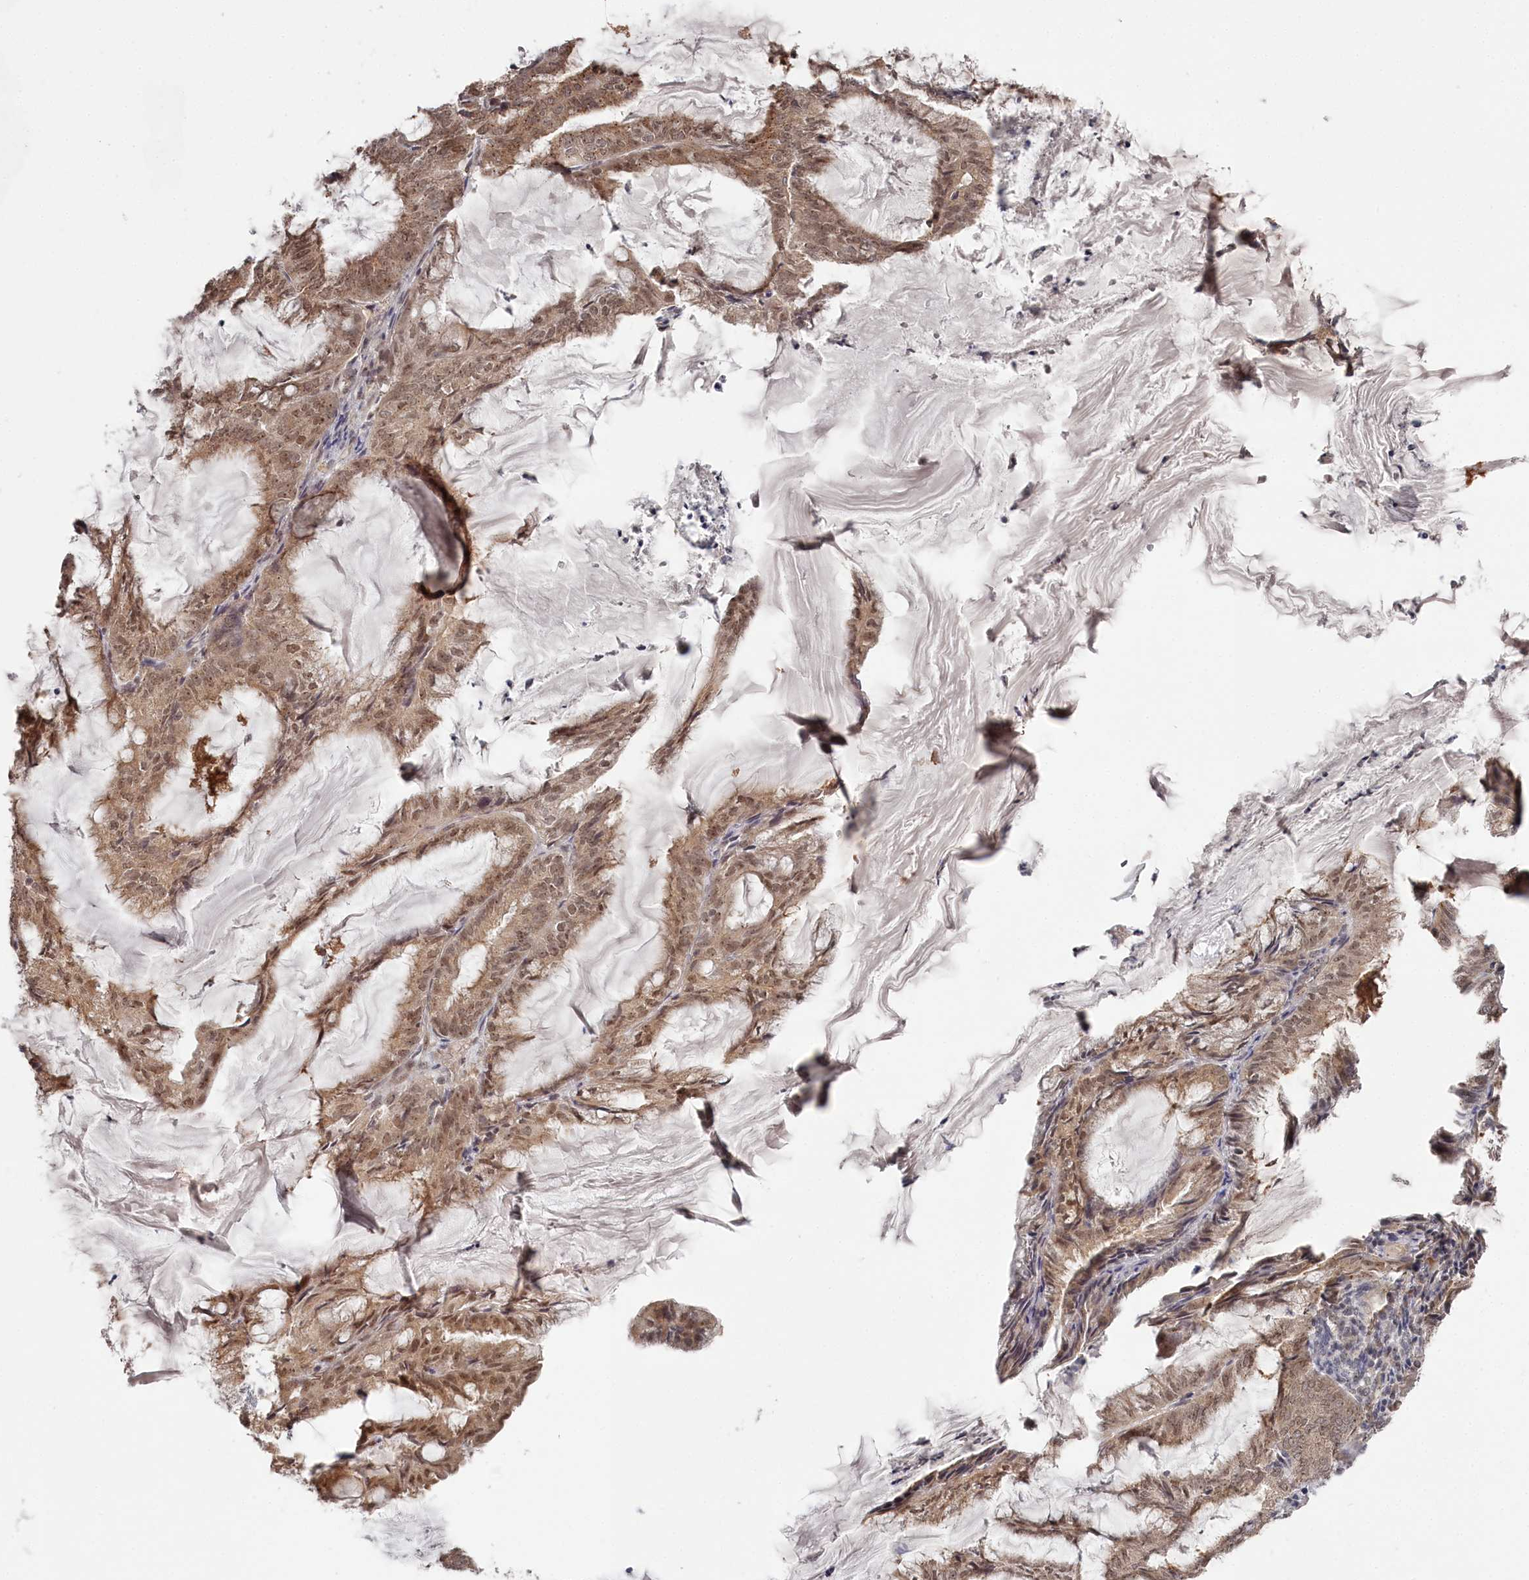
{"staining": {"intensity": "moderate", "quantity": "25%-75%", "location": "cytoplasmic/membranous,nuclear"}, "tissue": "endometrial cancer", "cell_type": "Tumor cells", "image_type": "cancer", "snomed": [{"axis": "morphology", "description": "Adenocarcinoma, NOS"}, {"axis": "topography", "description": "Endometrium"}], "caption": "This is an image of immunohistochemistry staining of adenocarcinoma (endometrial), which shows moderate expression in the cytoplasmic/membranous and nuclear of tumor cells.", "gene": "EXOSC1", "patient": {"sex": "female", "age": 86}}